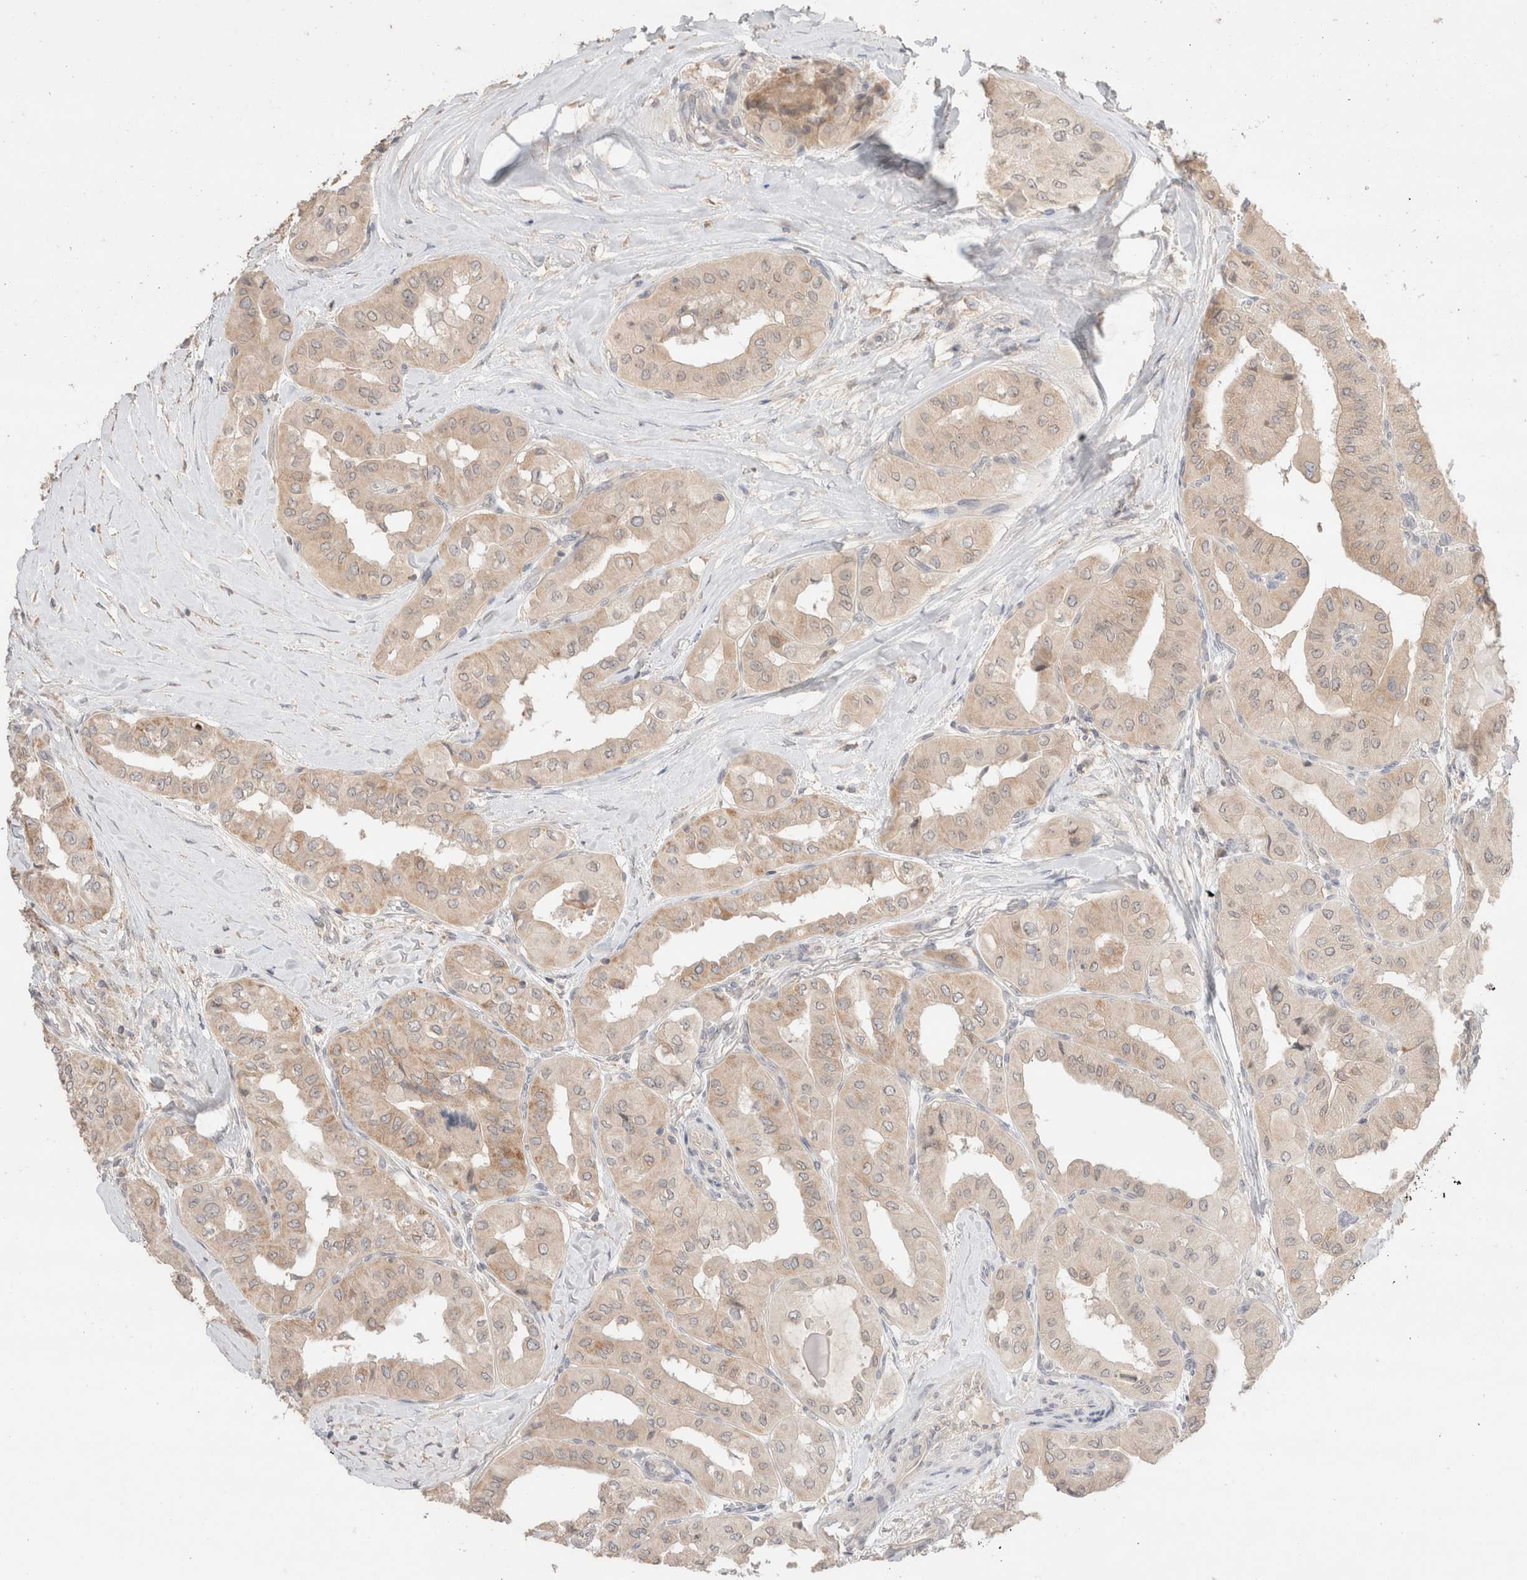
{"staining": {"intensity": "weak", "quantity": ">75%", "location": "cytoplasmic/membranous"}, "tissue": "thyroid cancer", "cell_type": "Tumor cells", "image_type": "cancer", "snomed": [{"axis": "morphology", "description": "Papillary adenocarcinoma, NOS"}, {"axis": "topography", "description": "Thyroid gland"}], "caption": "This image demonstrates IHC staining of human thyroid papillary adenocarcinoma, with low weak cytoplasmic/membranous expression in about >75% of tumor cells.", "gene": "TRIM41", "patient": {"sex": "female", "age": 59}}